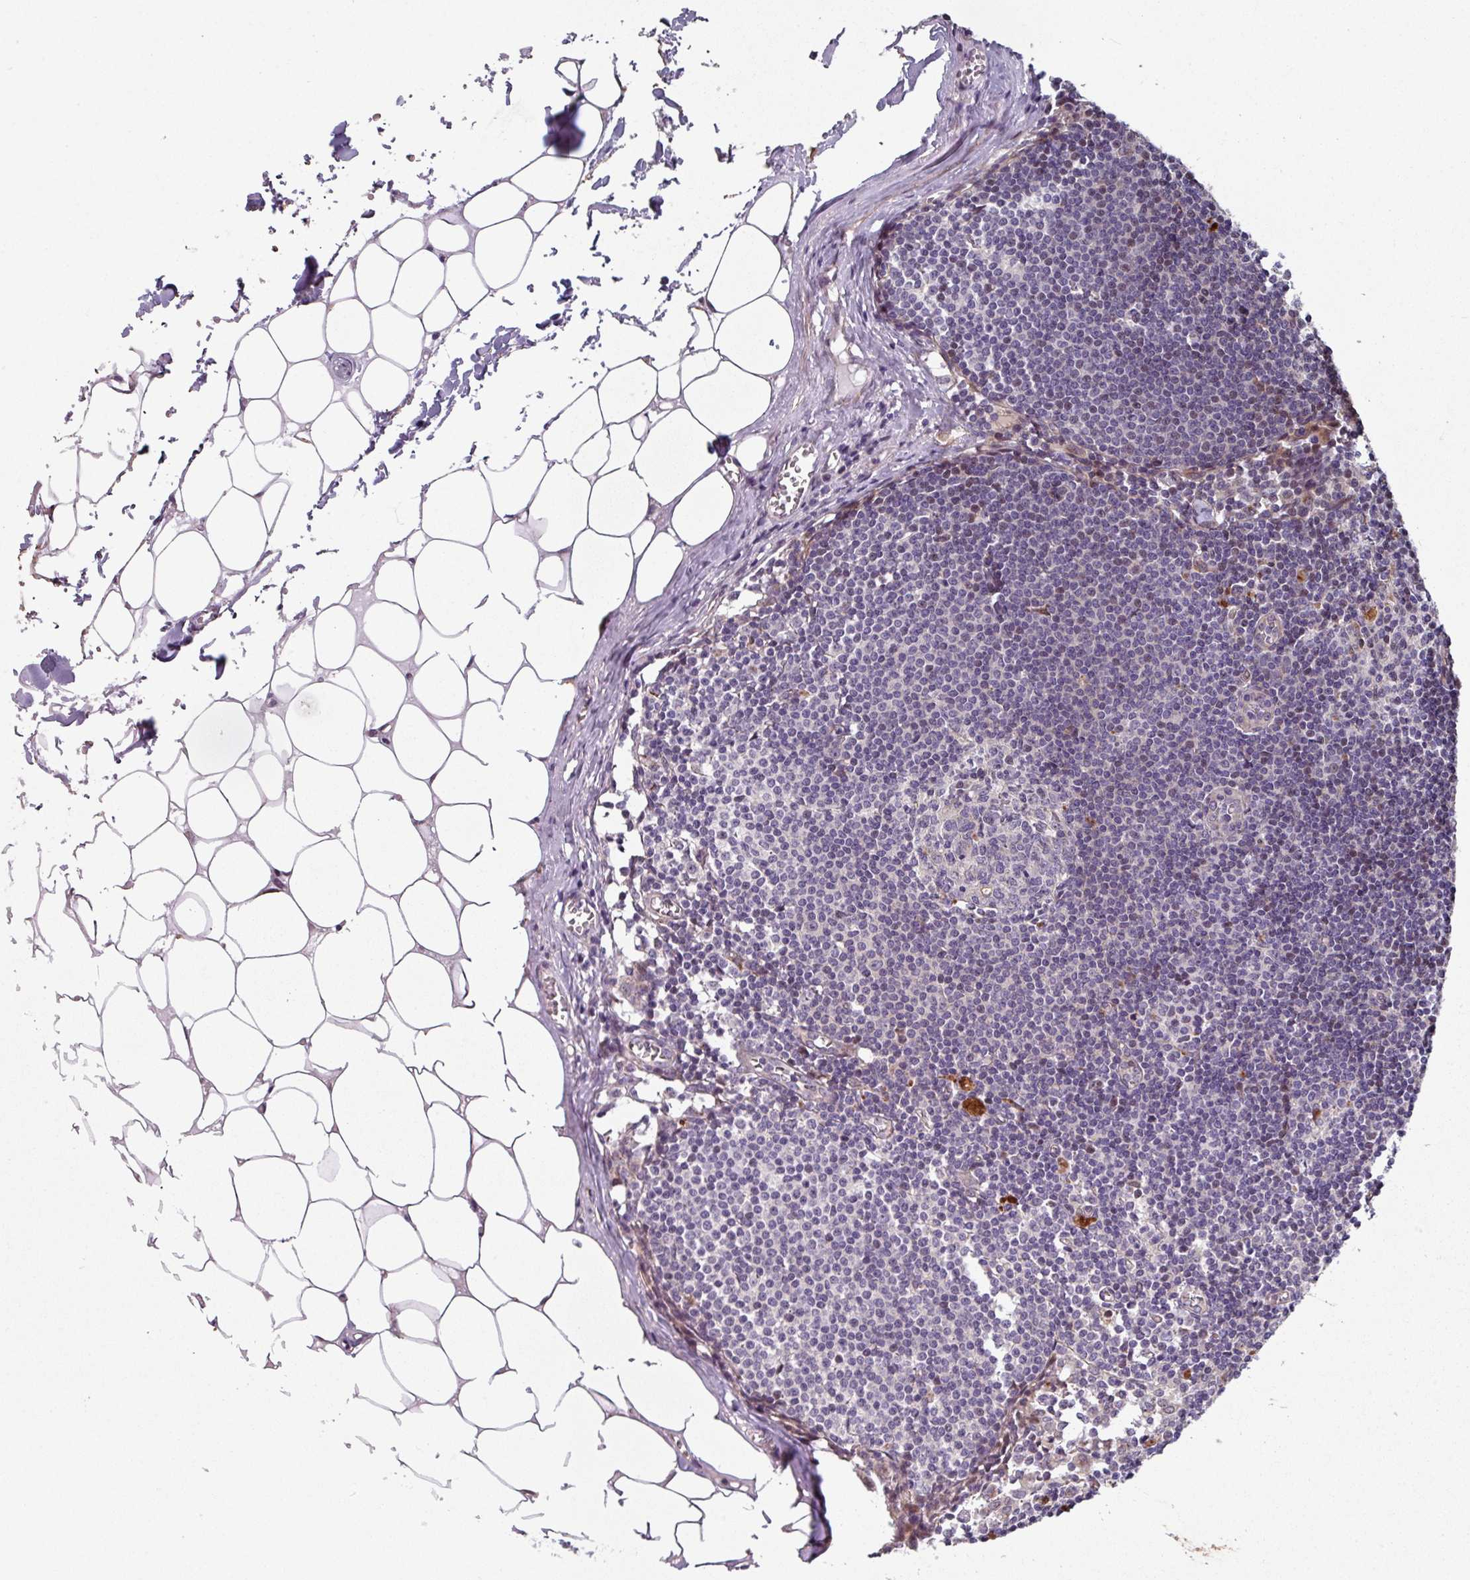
{"staining": {"intensity": "negative", "quantity": "none", "location": "none"}, "tissue": "lymph node", "cell_type": "Germinal center cells", "image_type": "normal", "snomed": [{"axis": "morphology", "description": "Normal tissue, NOS"}, {"axis": "topography", "description": "Lymph node"}], "caption": "Immunohistochemistry (IHC) image of normal lymph node stained for a protein (brown), which reveals no expression in germinal center cells.", "gene": "C2orf16", "patient": {"sex": "female", "age": 42}}